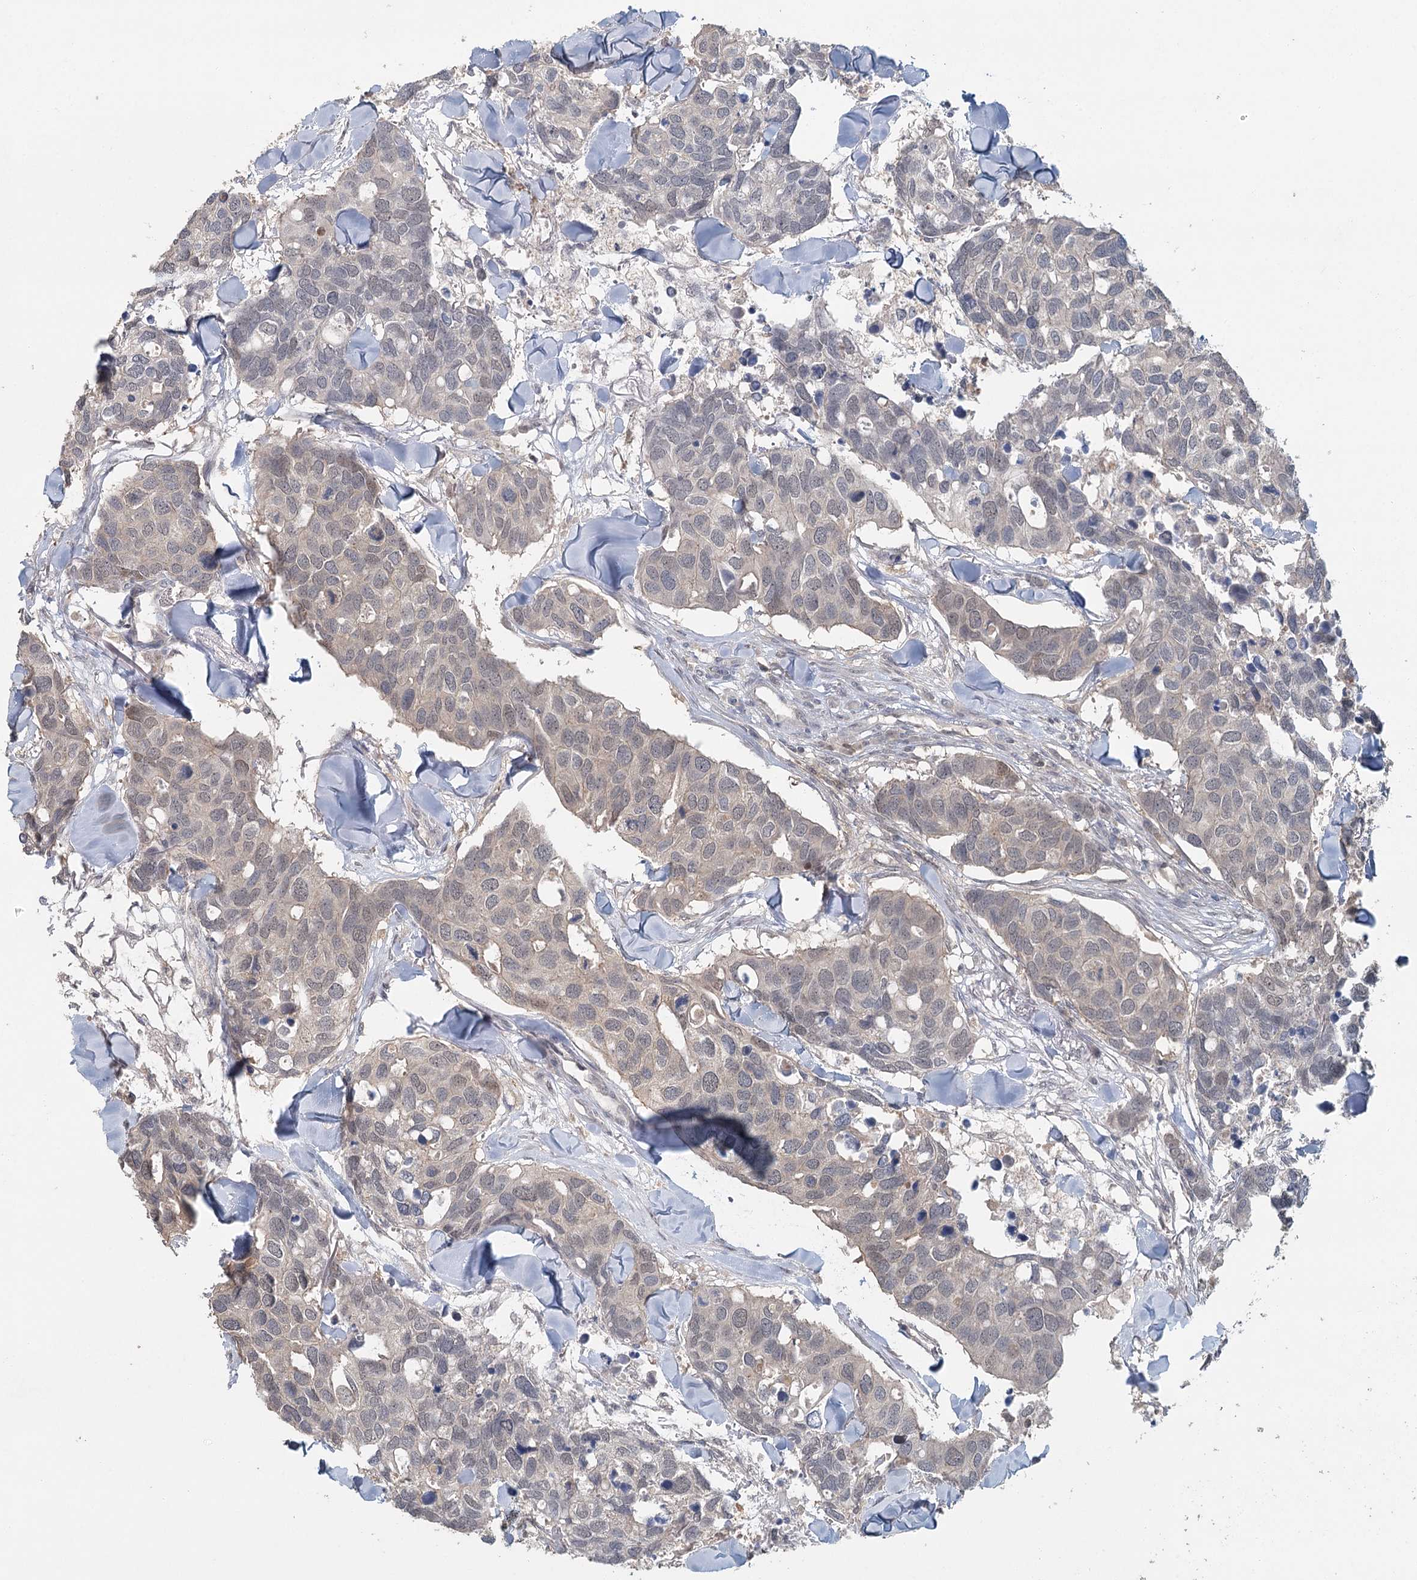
{"staining": {"intensity": "negative", "quantity": "none", "location": "none"}, "tissue": "breast cancer", "cell_type": "Tumor cells", "image_type": "cancer", "snomed": [{"axis": "morphology", "description": "Duct carcinoma"}, {"axis": "topography", "description": "Breast"}], "caption": "This is an immunohistochemistry image of breast cancer. There is no staining in tumor cells.", "gene": "ADK", "patient": {"sex": "female", "age": 83}}